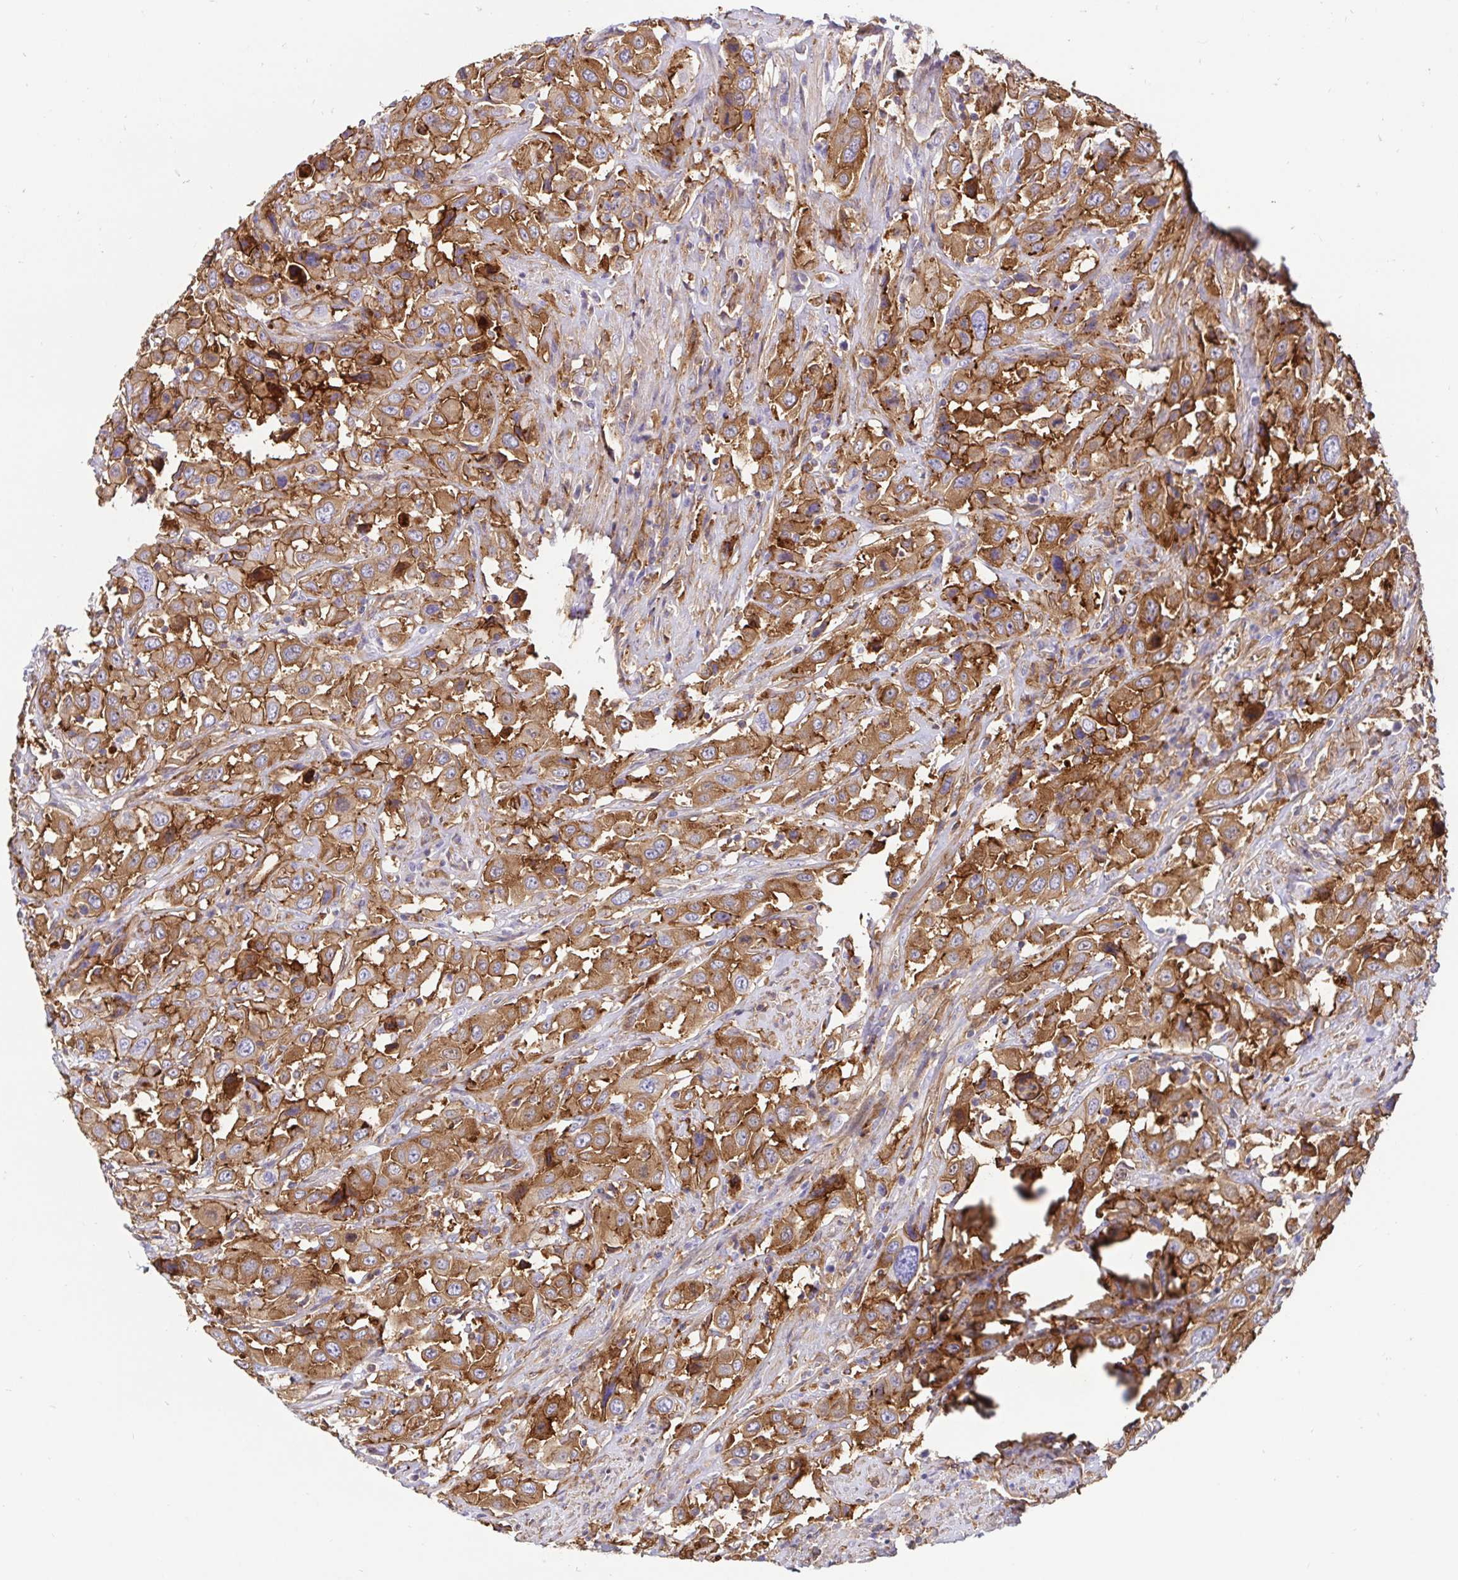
{"staining": {"intensity": "moderate", "quantity": ">75%", "location": "cytoplasmic/membranous"}, "tissue": "urothelial cancer", "cell_type": "Tumor cells", "image_type": "cancer", "snomed": [{"axis": "morphology", "description": "Urothelial carcinoma, High grade"}, {"axis": "topography", "description": "Urinary bladder"}], "caption": "IHC of urothelial cancer displays medium levels of moderate cytoplasmic/membranous expression in approximately >75% of tumor cells.", "gene": "ANXA2", "patient": {"sex": "male", "age": 61}}